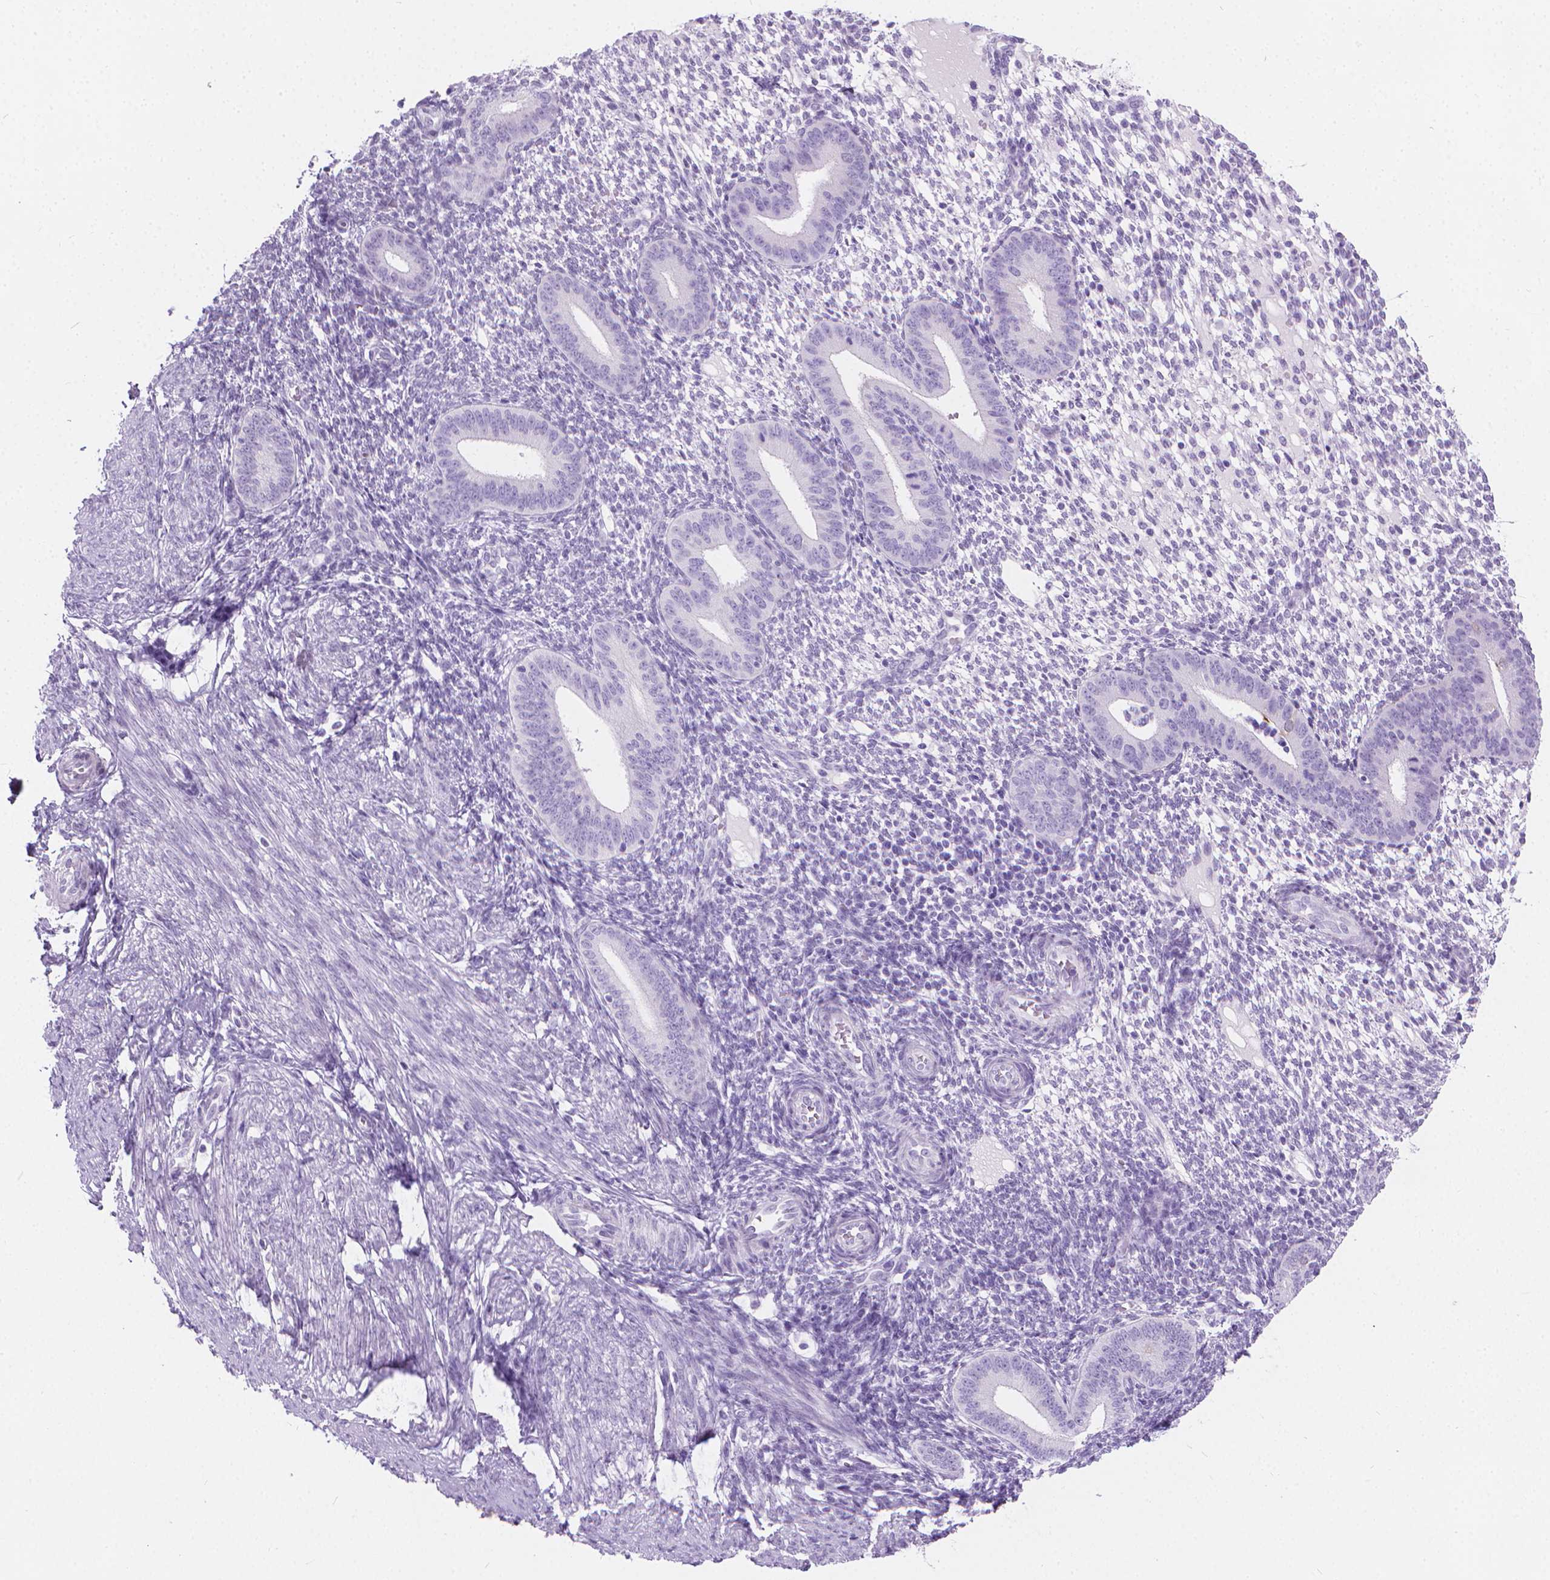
{"staining": {"intensity": "negative", "quantity": "none", "location": "none"}, "tissue": "endometrium", "cell_type": "Cells in endometrial stroma", "image_type": "normal", "snomed": [{"axis": "morphology", "description": "Normal tissue, NOS"}, {"axis": "topography", "description": "Endometrium"}], "caption": "Photomicrograph shows no significant protein expression in cells in endometrial stroma of benign endometrium.", "gene": "CFAP52", "patient": {"sex": "female", "age": 40}}